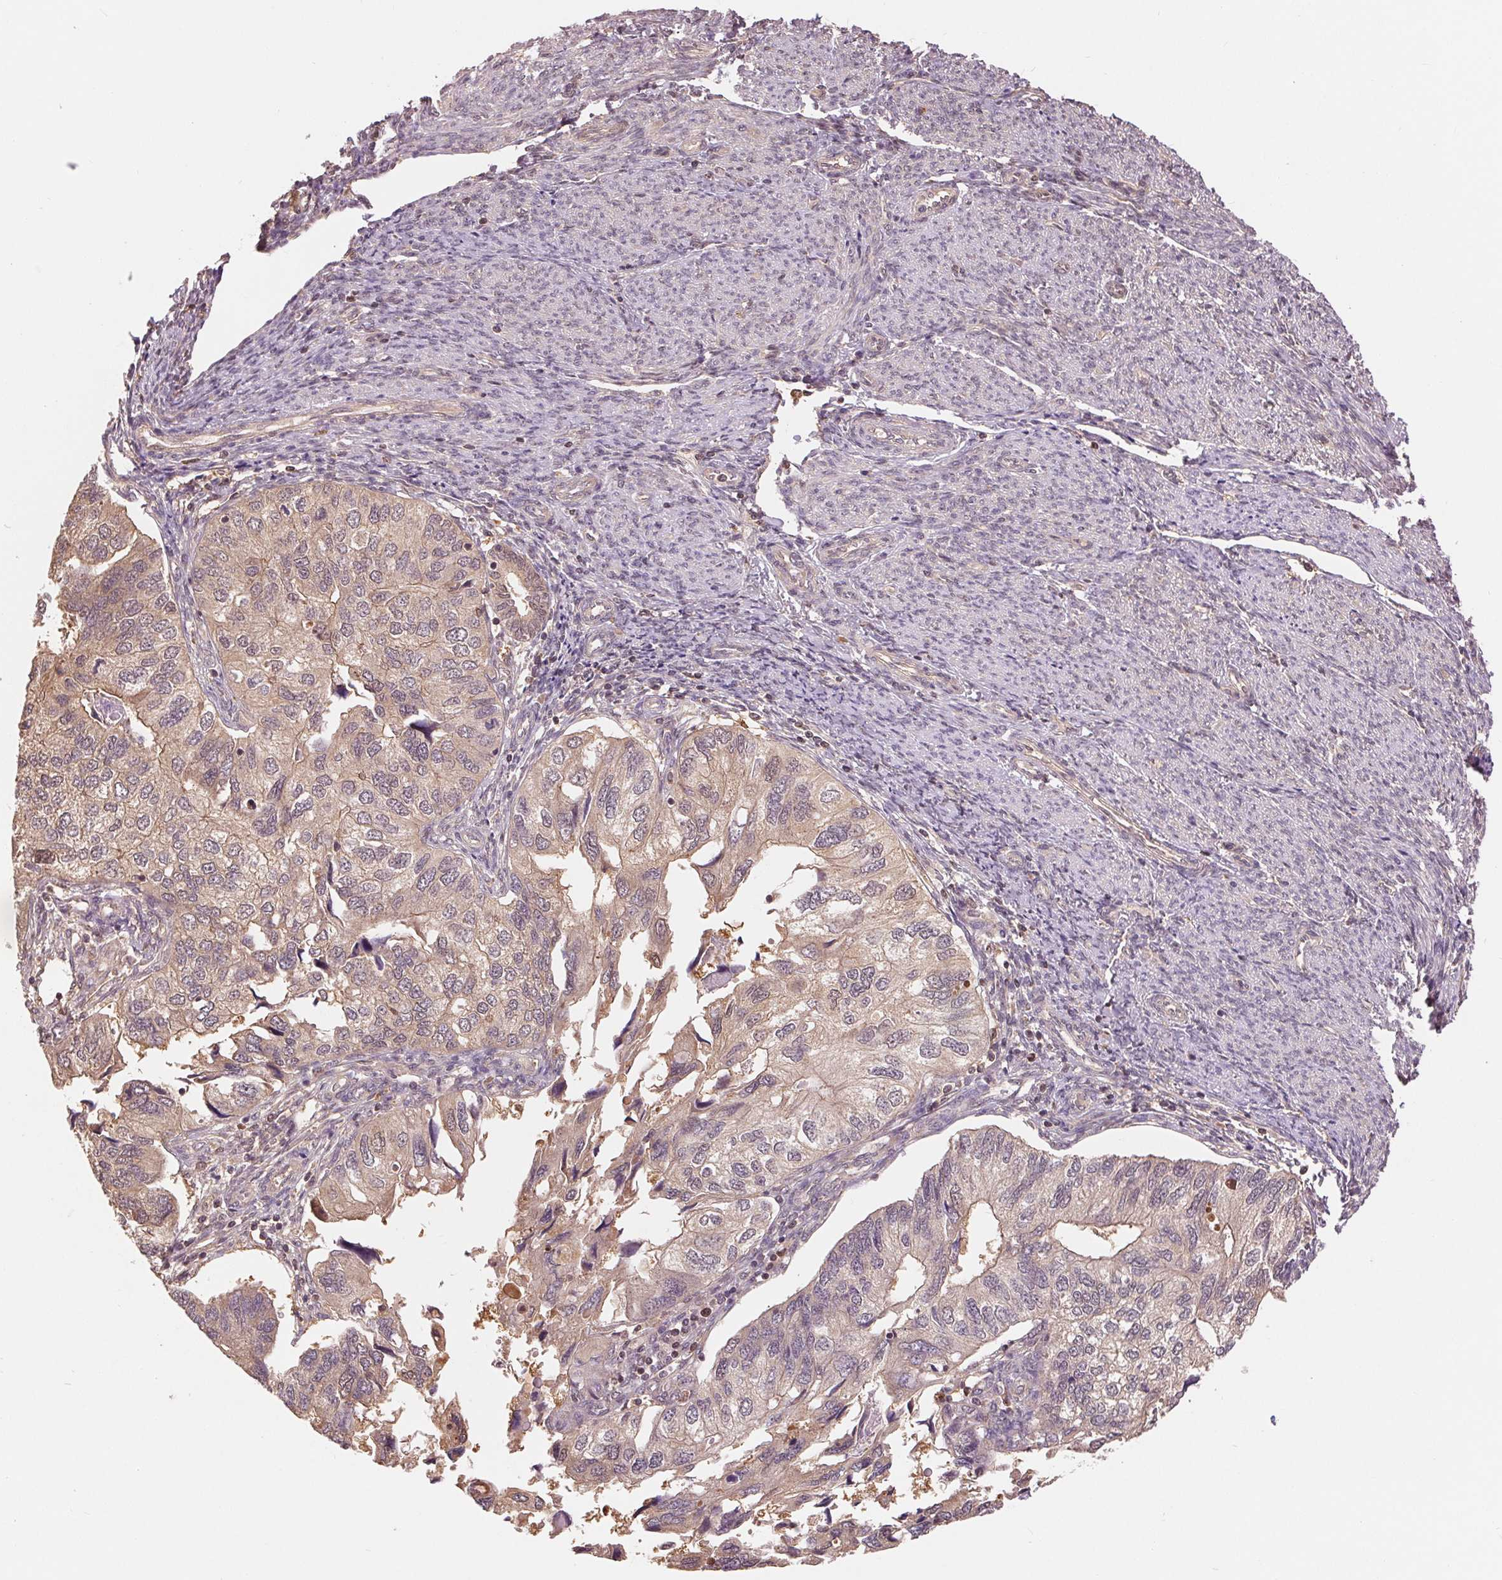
{"staining": {"intensity": "weak", "quantity": ">75%", "location": "cytoplasmic/membranous"}, "tissue": "endometrial cancer", "cell_type": "Tumor cells", "image_type": "cancer", "snomed": [{"axis": "morphology", "description": "Carcinoma, NOS"}, {"axis": "topography", "description": "Uterus"}], "caption": "Carcinoma (endometrial) stained with a protein marker displays weak staining in tumor cells.", "gene": "TMEM273", "patient": {"sex": "female", "age": 76}}